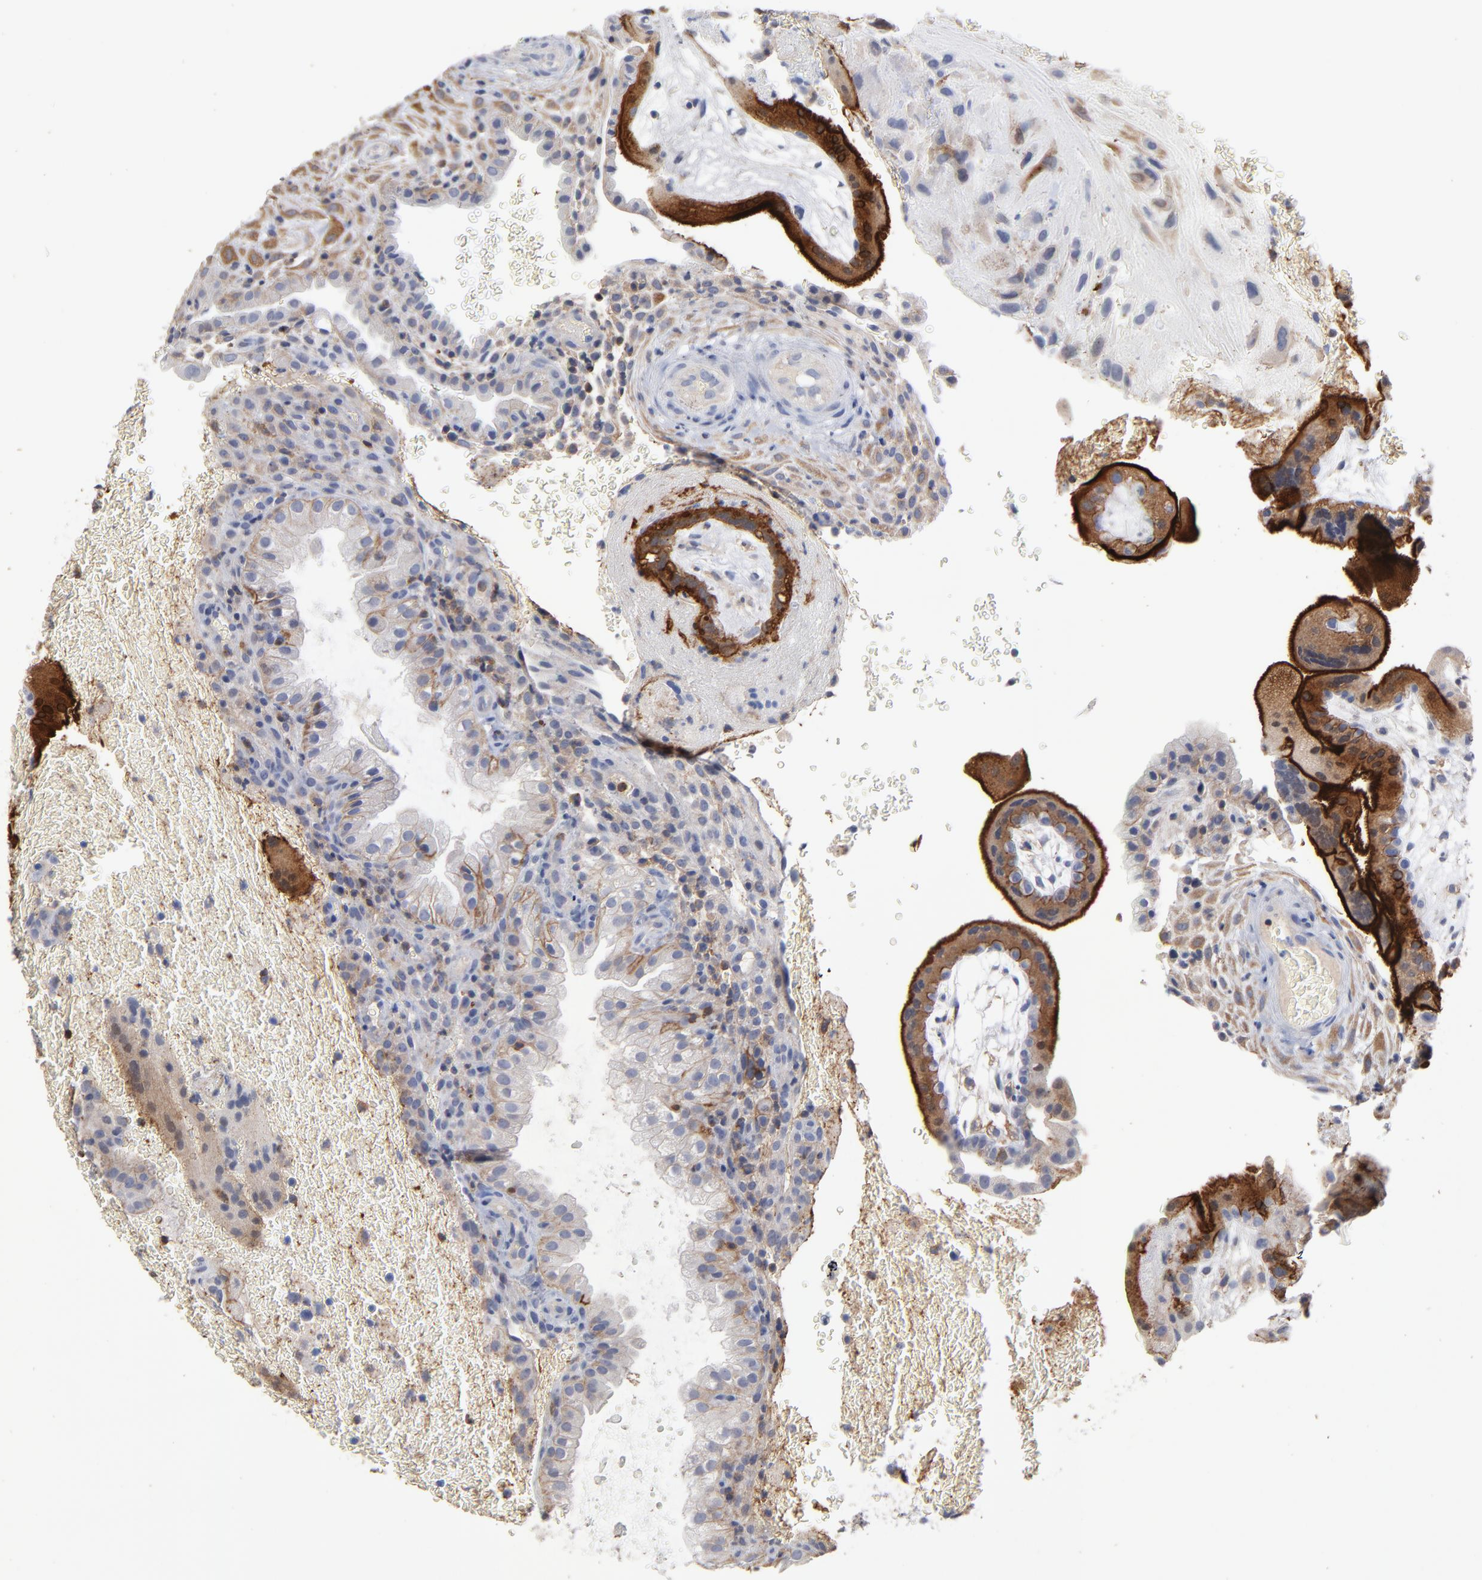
{"staining": {"intensity": "strong", "quantity": "25%-75%", "location": "cytoplasmic/membranous"}, "tissue": "placenta", "cell_type": "Trophoblastic cells", "image_type": "normal", "snomed": [{"axis": "morphology", "description": "Normal tissue, NOS"}, {"axis": "topography", "description": "Placenta"}], "caption": "Immunohistochemistry (IHC) histopathology image of normal human placenta stained for a protein (brown), which shows high levels of strong cytoplasmic/membranous expression in about 25%-75% of trophoblastic cells.", "gene": "PDLIM2", "patient": {"sex": "female", "age": 19}}